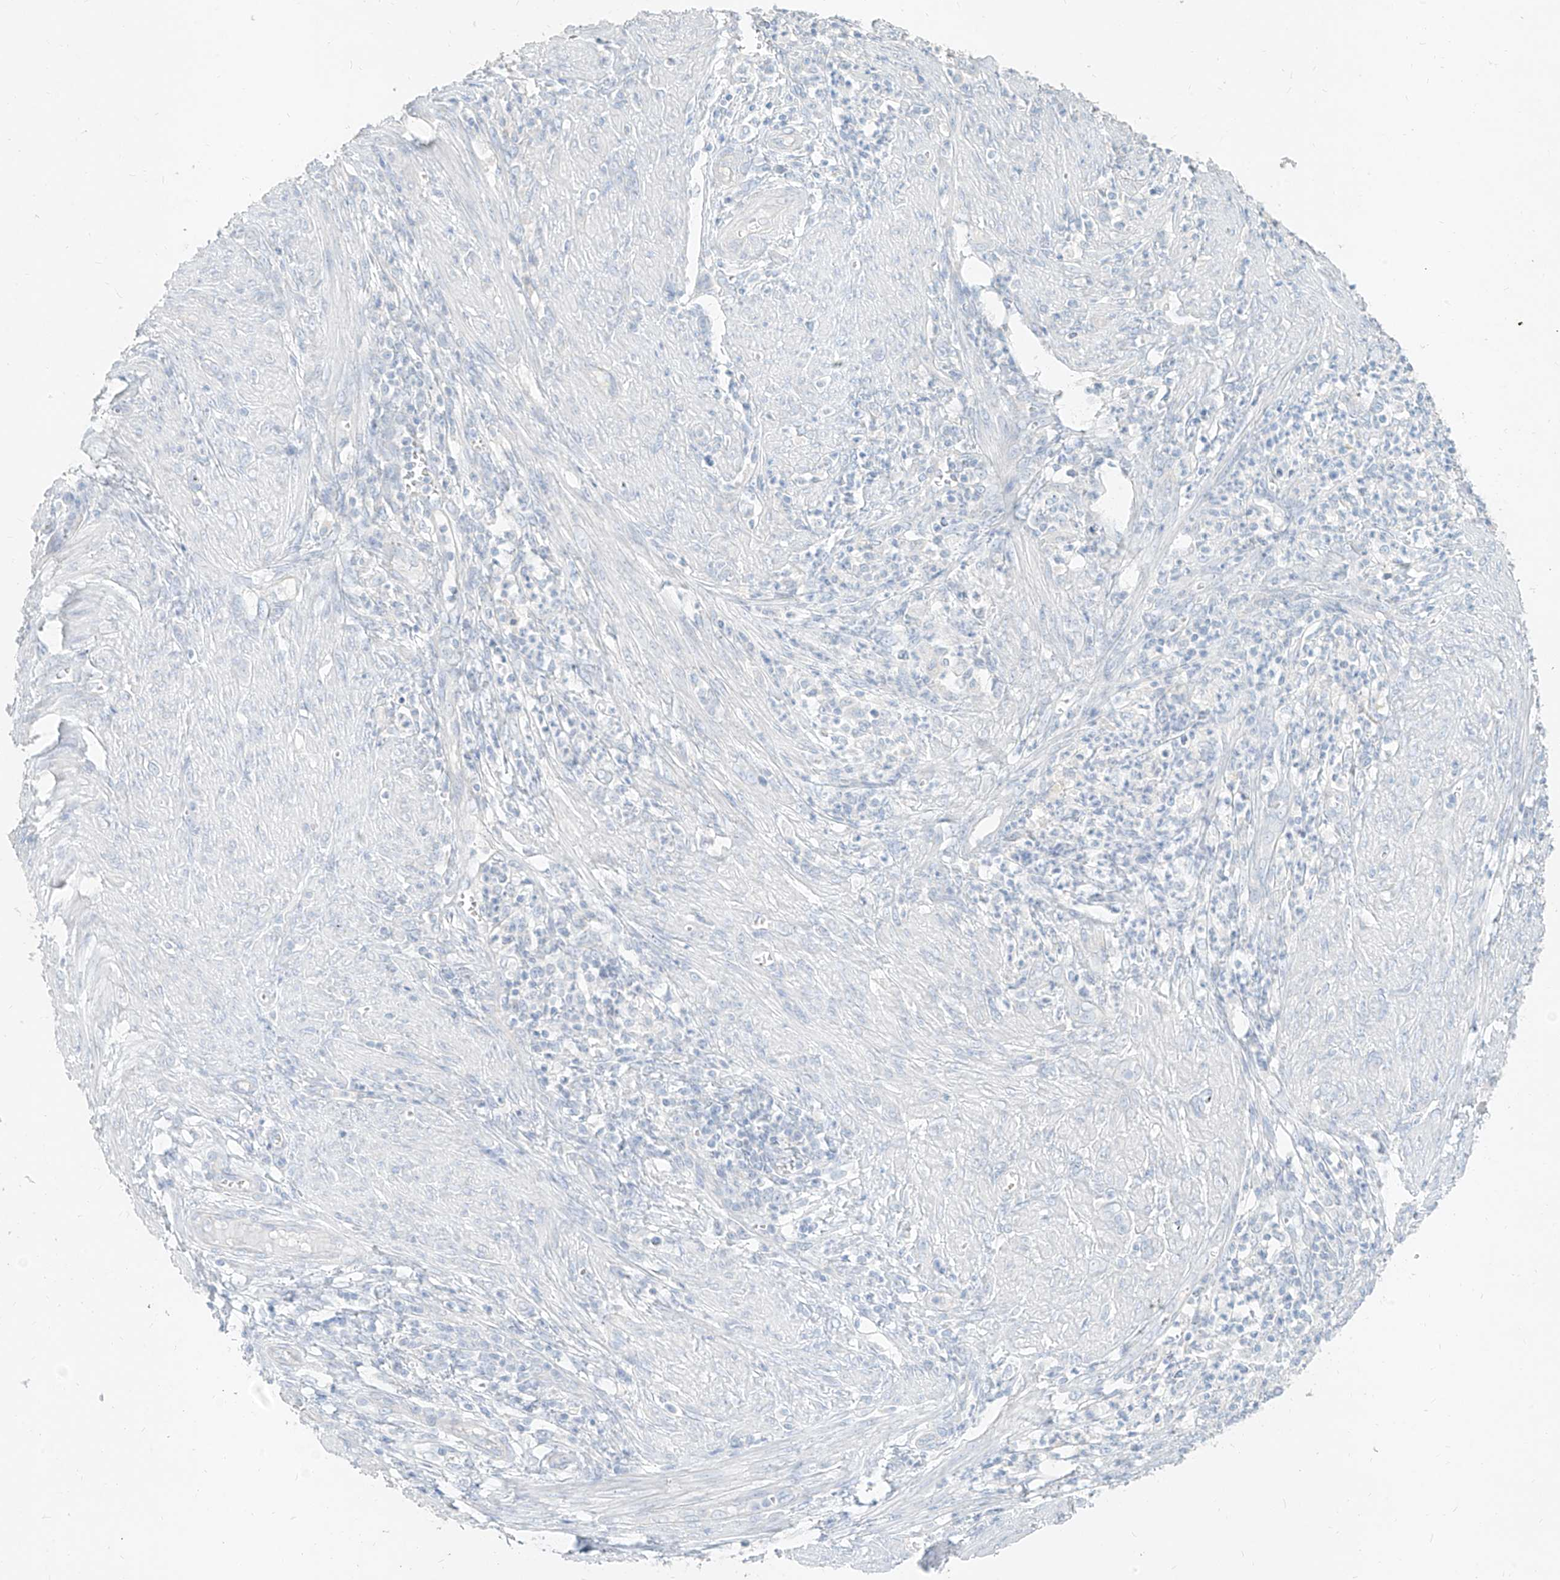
{"staining": {"intensity": "negative", "quantity": "none", "location": "none"}, "tissue": "endometrial cancer", "cell_type": "Tumor cells", "image_type": "cancer", "snomed": [{"axis": "morphology", "description": "Adenocarcinoma, NOS"}, {"axis": "topography", "description": "Endometrium"}], "caption": "Immunohistochemistry of endometrial cancer shows no expression in tumor cells. Nuclei are stained in blue.", "gene": "ZZEF1", "patient": {"sex": "female", "age": 51}}